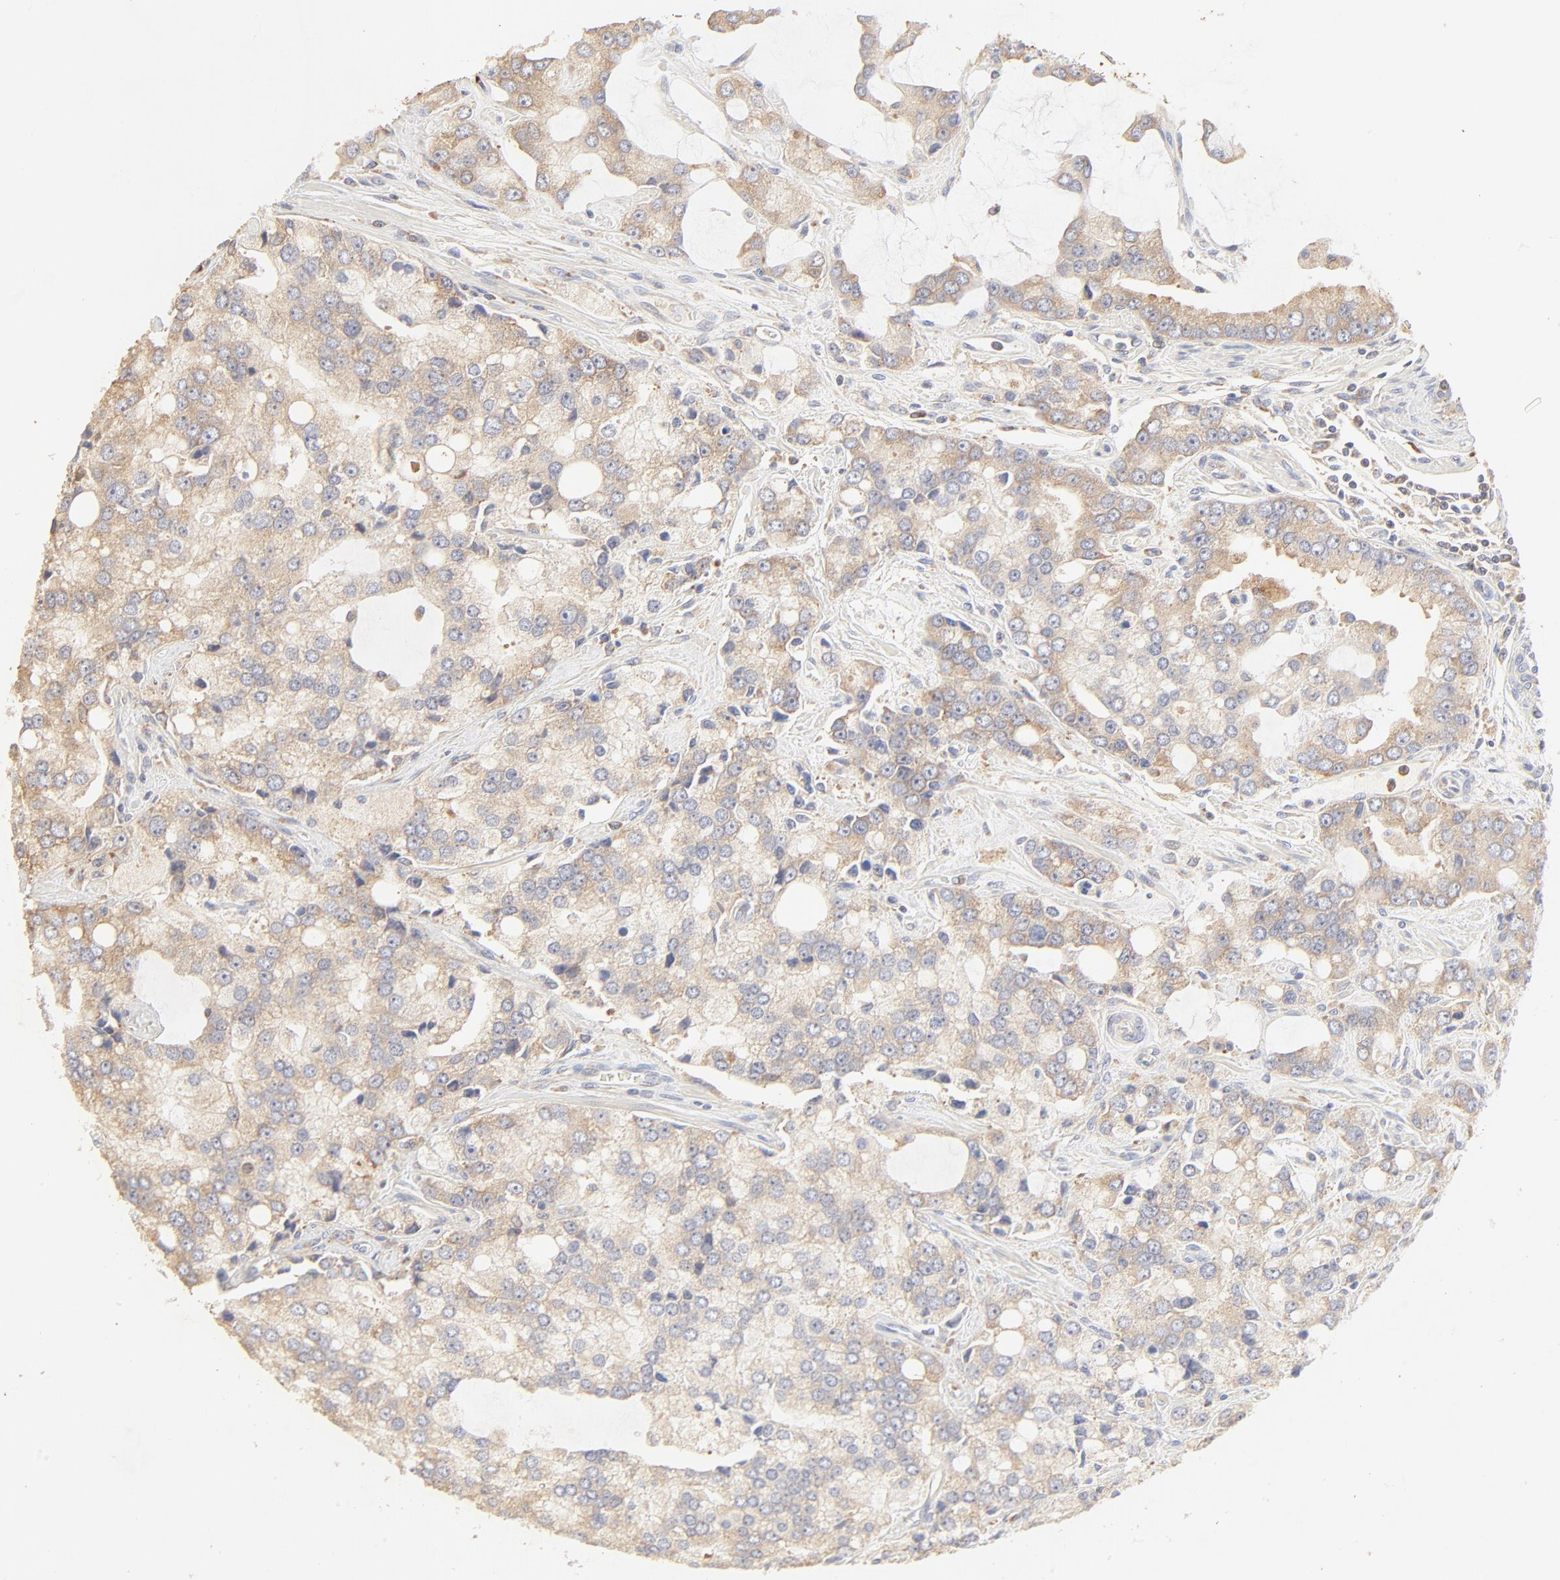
{"staining": {"intensity": "weak", "quantity": ">75%", "location": "cytoplasmic/membranous"}, "tissue": "prostate cancer", "cell_type": "Tumor cells", "image_type": "cancer", "snomed": [{"axis": "morphology", "description": "Adenocarcinoma, High grade"}, {"axis": "topography", "description": "Prostate"}], "caption": "A photomicrograph showing weak cytoplasmic/membranous staining in approximately >75% of tumor cells in prostate cancer (adenocarcinoma (high-grade)), as visualized by brown immunohistochemical staining.", "gene": "RPS20", "patient": {"sex": "male", "age": 67}}